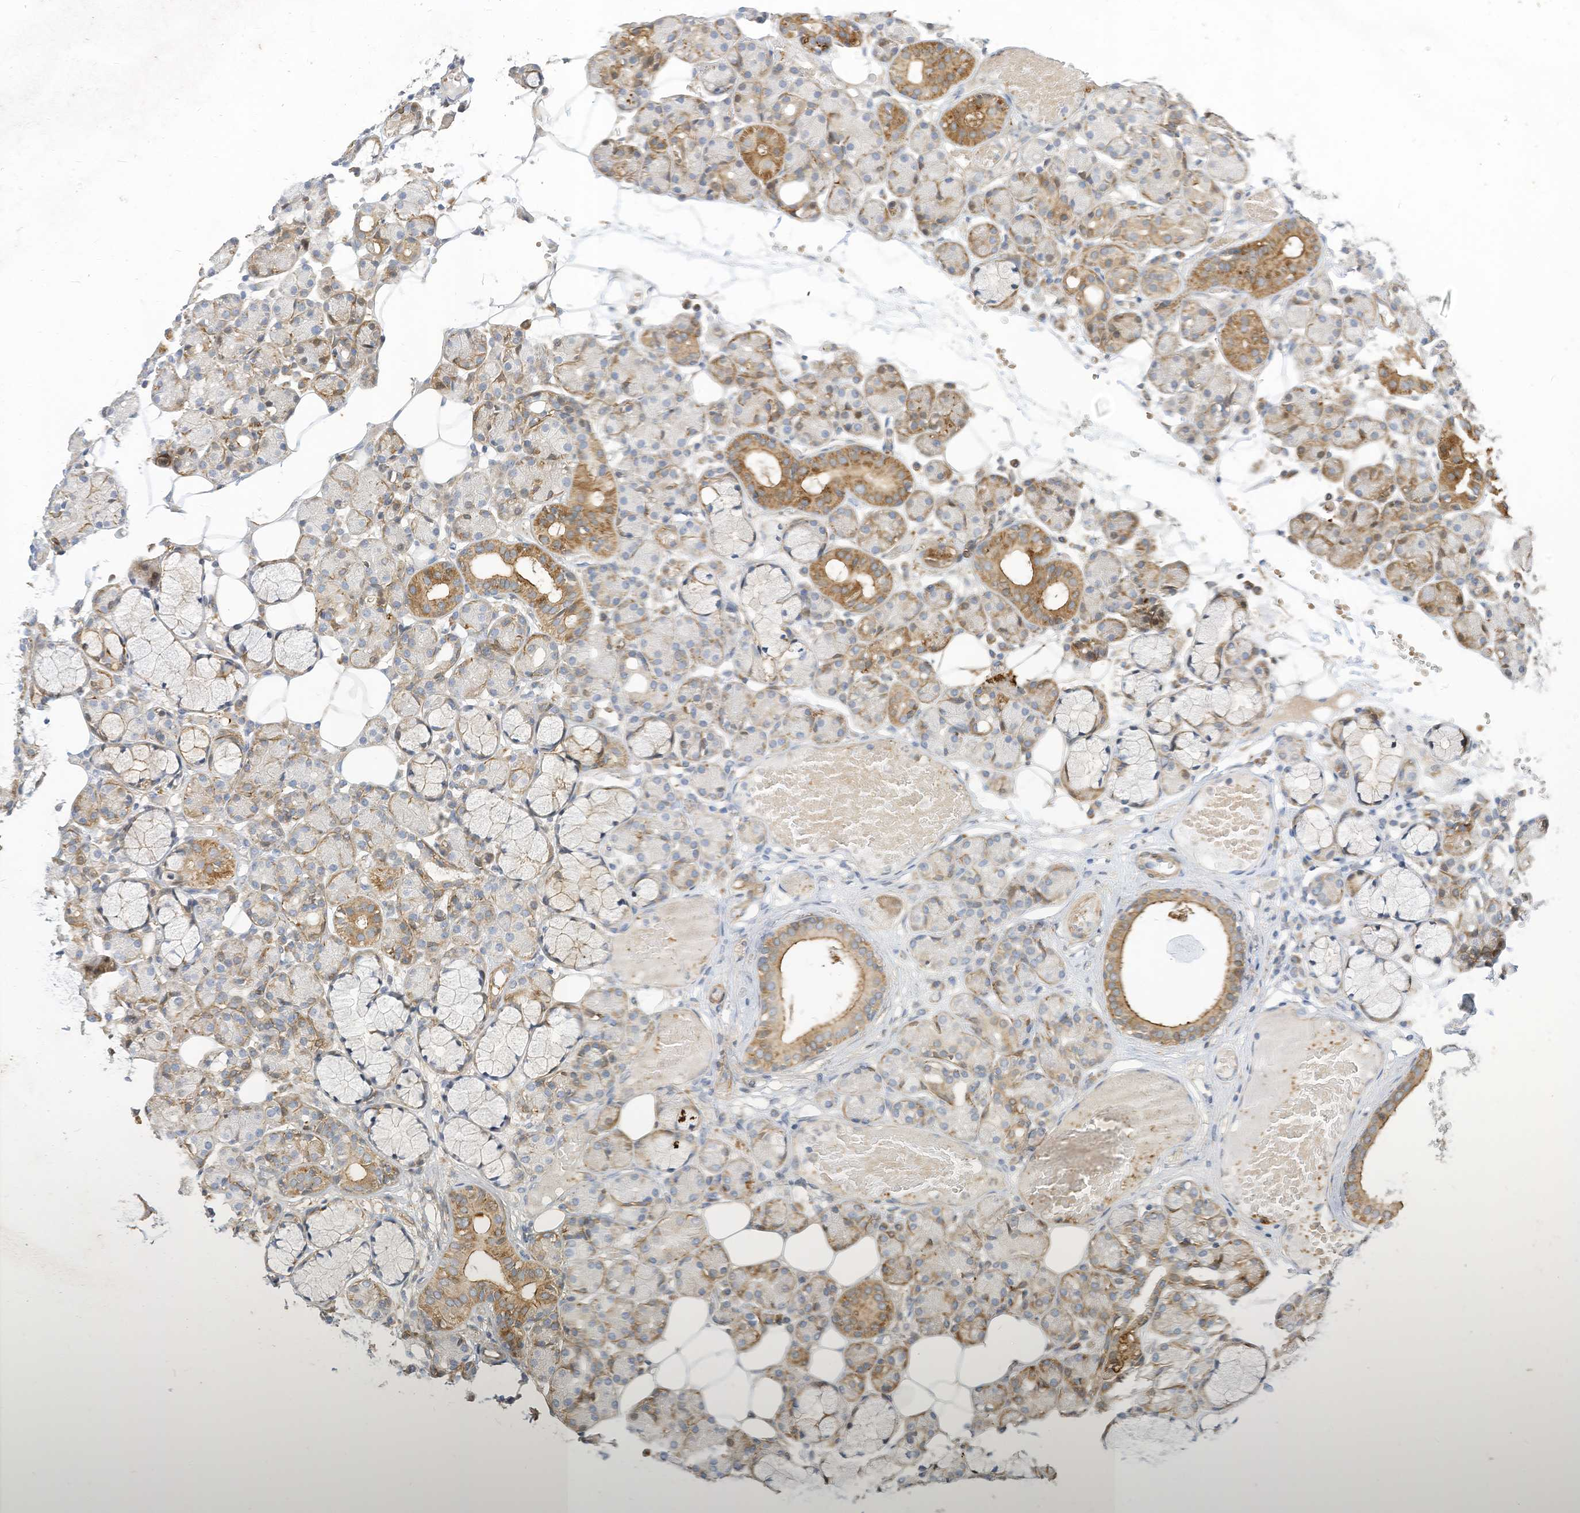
{"staining": {"intensity": "moderate", "quantity": "25%-75%", "location": "cytoplasmic/membranous"}, "tissue": "salivary gland", "cell_type": "Glandular cells", "image_type": "normal", "snomed": [{"axis": "morphology", "description": "Normal tissue, NOS"}, {"axis": "topography", "description": "Salivary gland"}], "caption": "Human salivary gland stained with a brown dye displays moderate cytoplasmic/membranous positive expression in approximately 25%-75% of glandular cells.", "gene": "ATP13A1", "patient": {"sex": "male", "age": 63}}